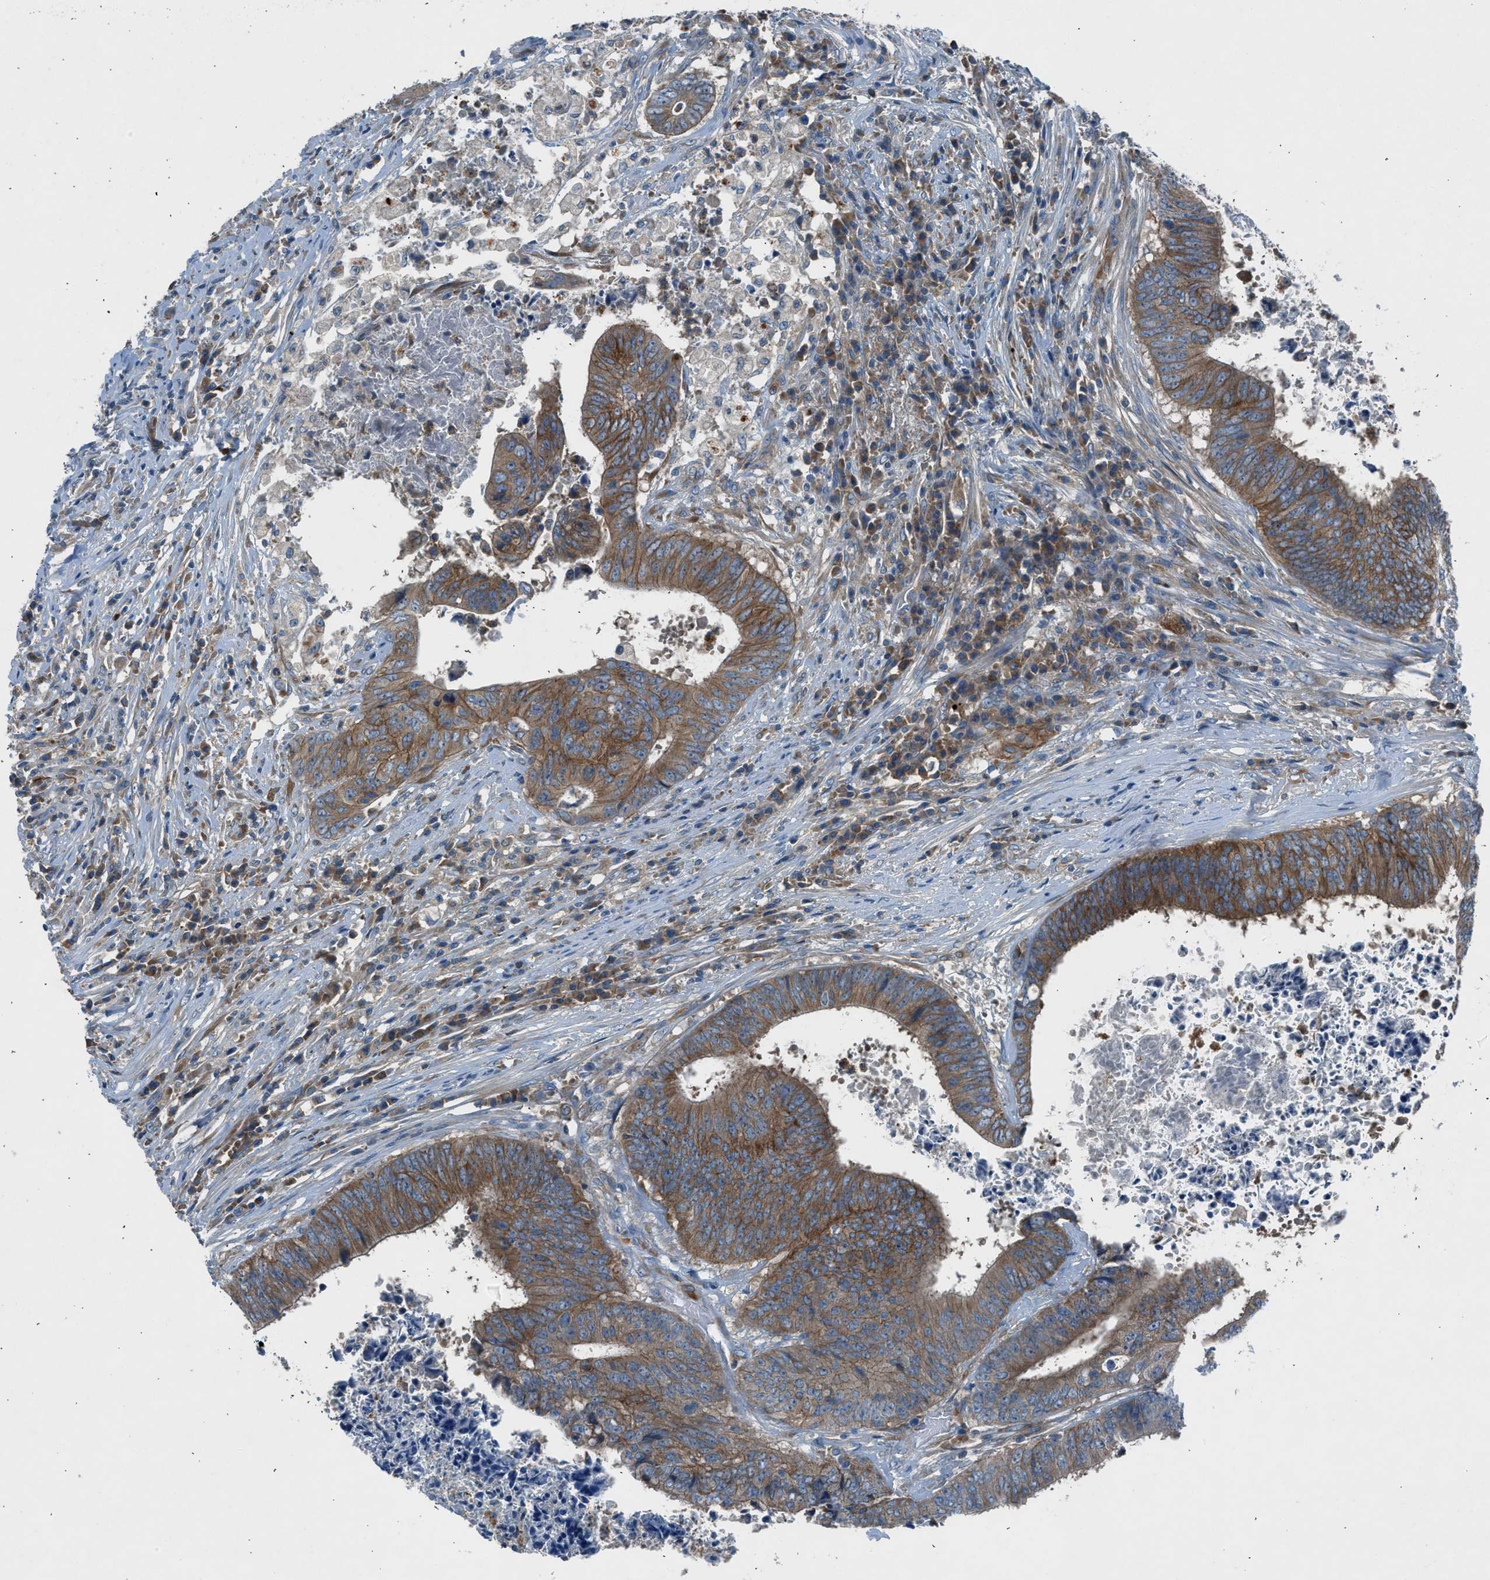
{"staining": {"intensity": "moderate", "quantity": ">75%", "location": "cytoplasmic/membranous"}, "tissue": "colorectal cancer", "cell_type": "Tumor cells", "image_type": "cancer", "snomed": [{"axis": "morphology", "description": "Adenocarcinoma, NOS"}, {"axis": "topography", "description": "Rectum"}], "caption": "An image of human colorectal cancer stained for a protein reveals moderate cytoplasmic/membranous brown staining in tumor cells. (Brightfield microscopy of DAB IHC at high magnification).", "gene": "BMP1", "patient": {"sex": "male", "age": 72}}